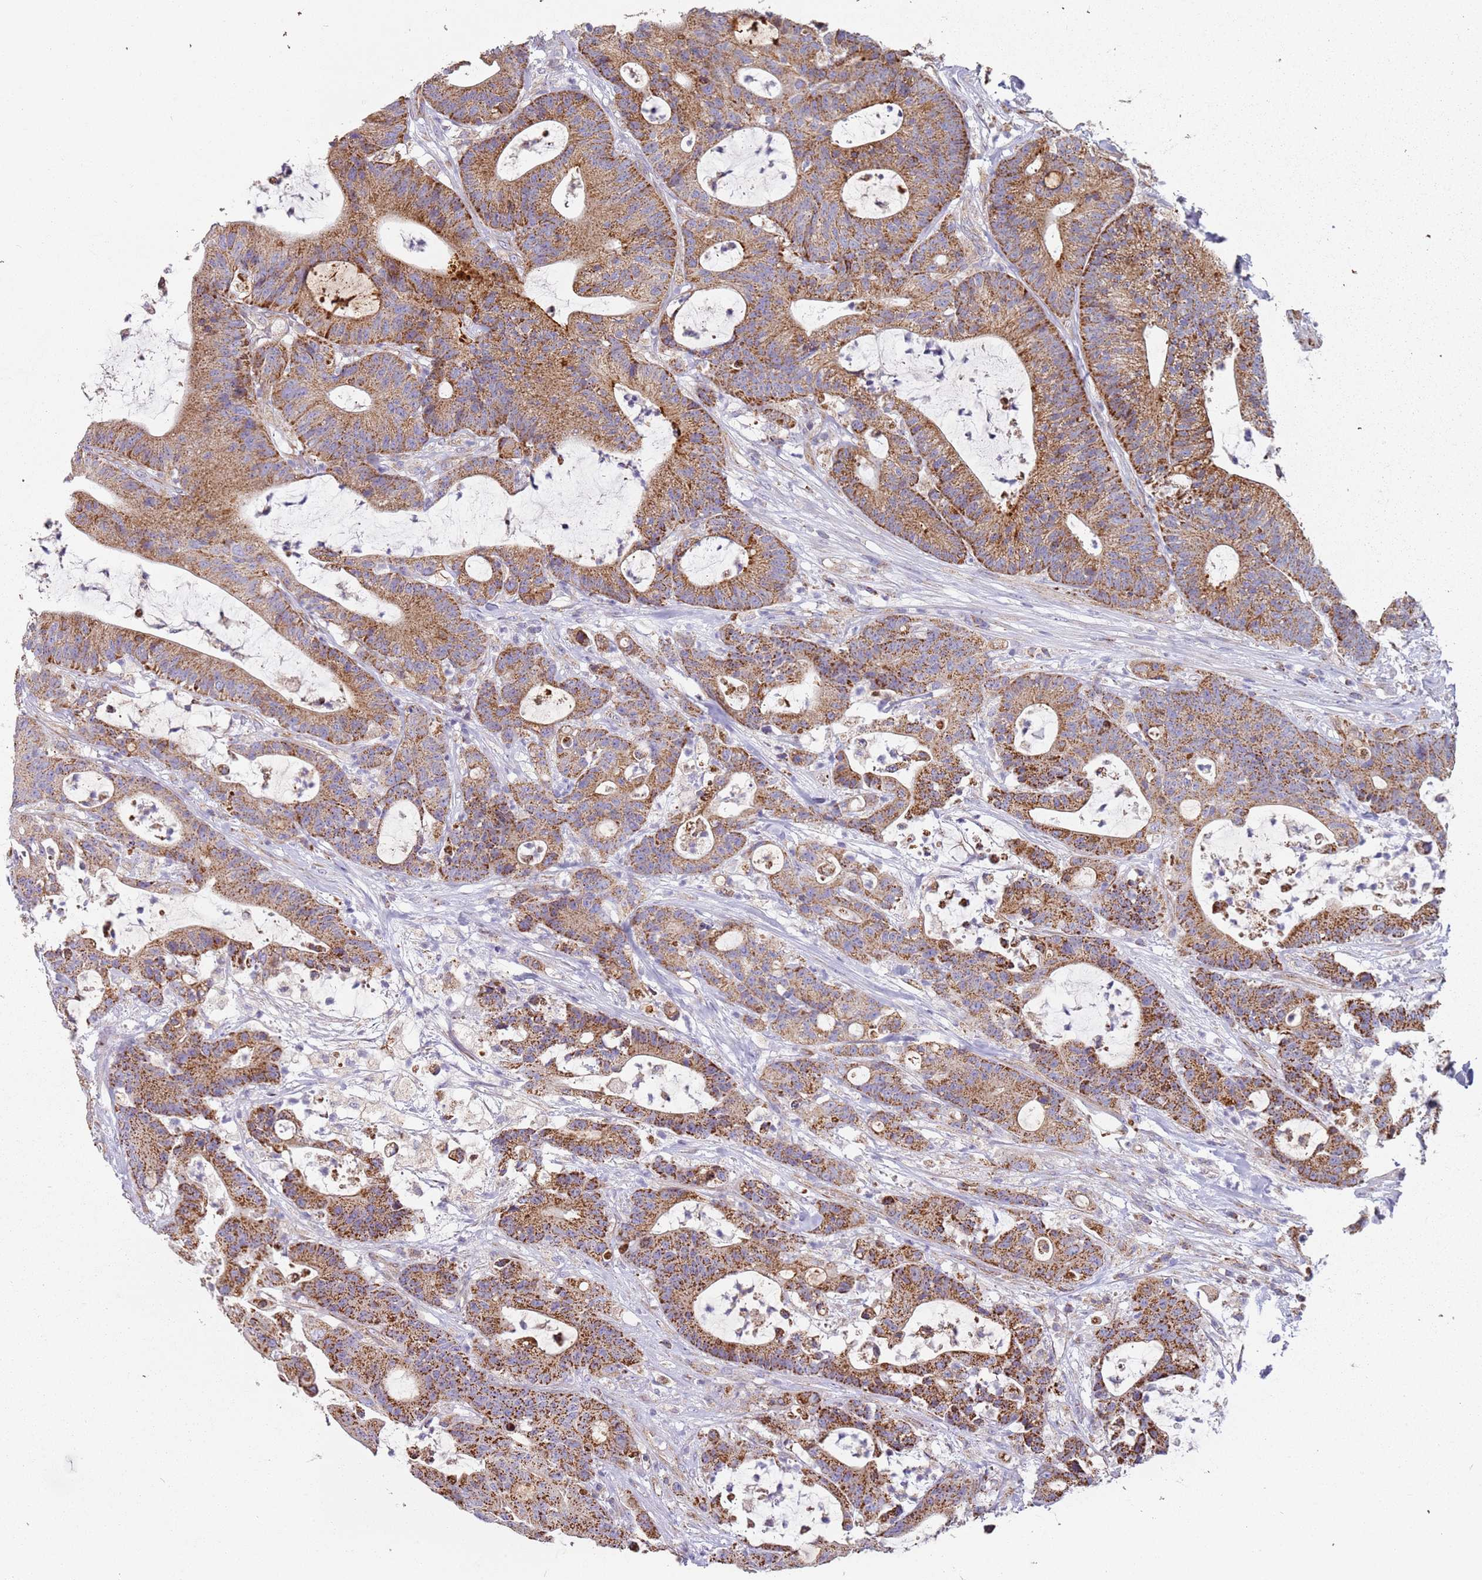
{"staining": {"intensity": "moderate", "quantity": ">75%", "location": "cytoplasmic/membranous"}, "tissue": "colorectal cancer", "cell_type": "Tumor cells", "image_type": "cancer", "snomed": [{"axis": "morphology", "description": "Adenocarcinoma, NOS"}, {"axis": "topography", "description": "Colon"}], "caption": "Immunohistochemistry (DAB) staining of colorectal cancer (adenocarcinoma) shows moderate cytoplasmic/membranous protein staining in about >75% of tumor cells.", "gene": "ALS2", "patient": {"sex": "female", "age": 84}}